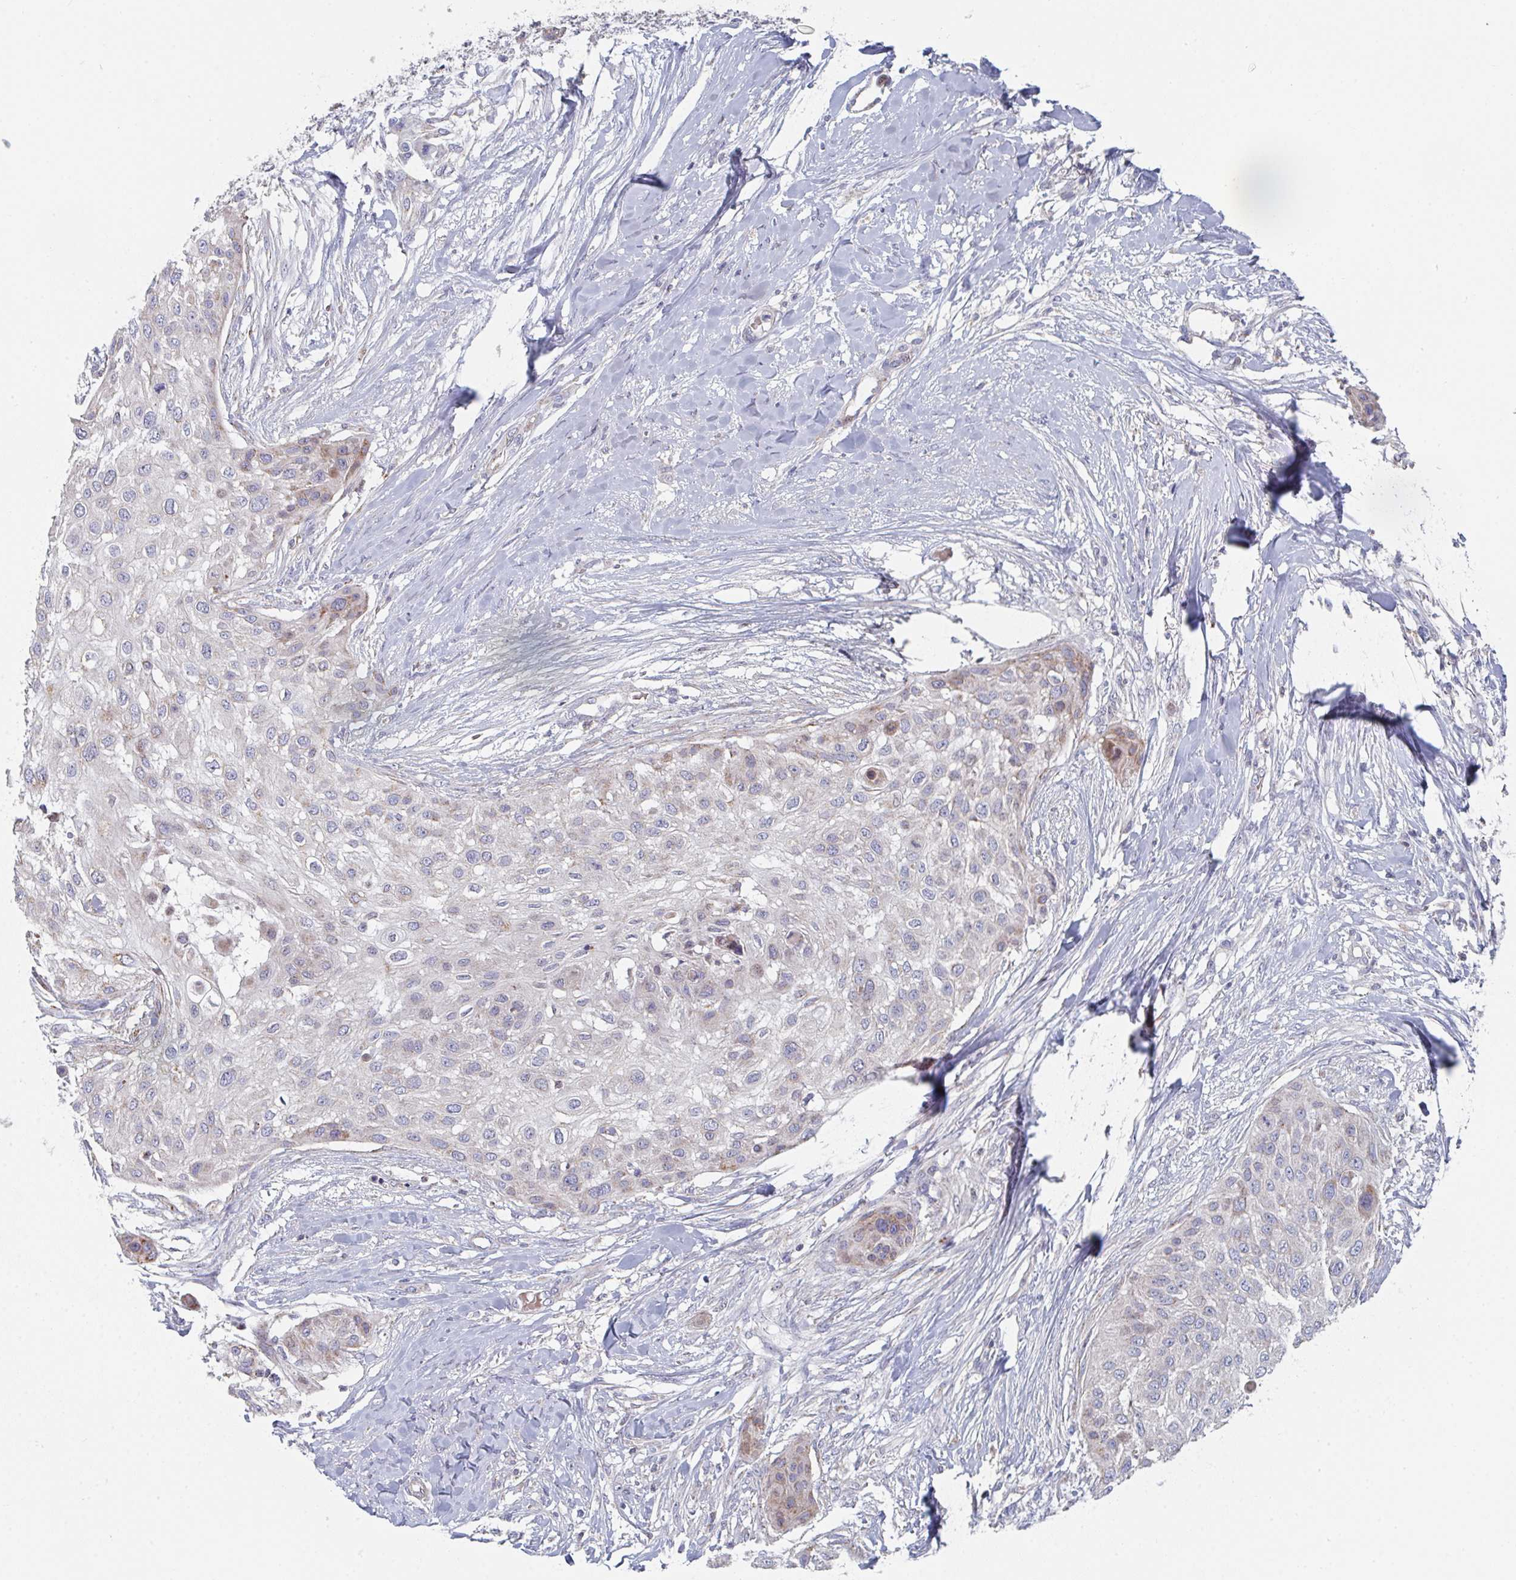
{"staining": {"intensity": "weak", "quantity": "<25%", "location": "cytoplasmic/membranous"}, "tissue": "skin cancer", "cell_type": "Tumor cells", "image_type": "cancer", "snomed": [{"axis": "morphology", "description": "Squamous cell carcinoma, NOS"}, {"axis": "topography", "description": "Skin"}], "caption": "Immunohistochemistry micrograph of neoplastic tissue: skin squamous cell carcinoma stained with DAB shows no significant protein staining in tumor cells.", "gene": "ZNF644", "patient": {"sex": "female", "age": 87}}